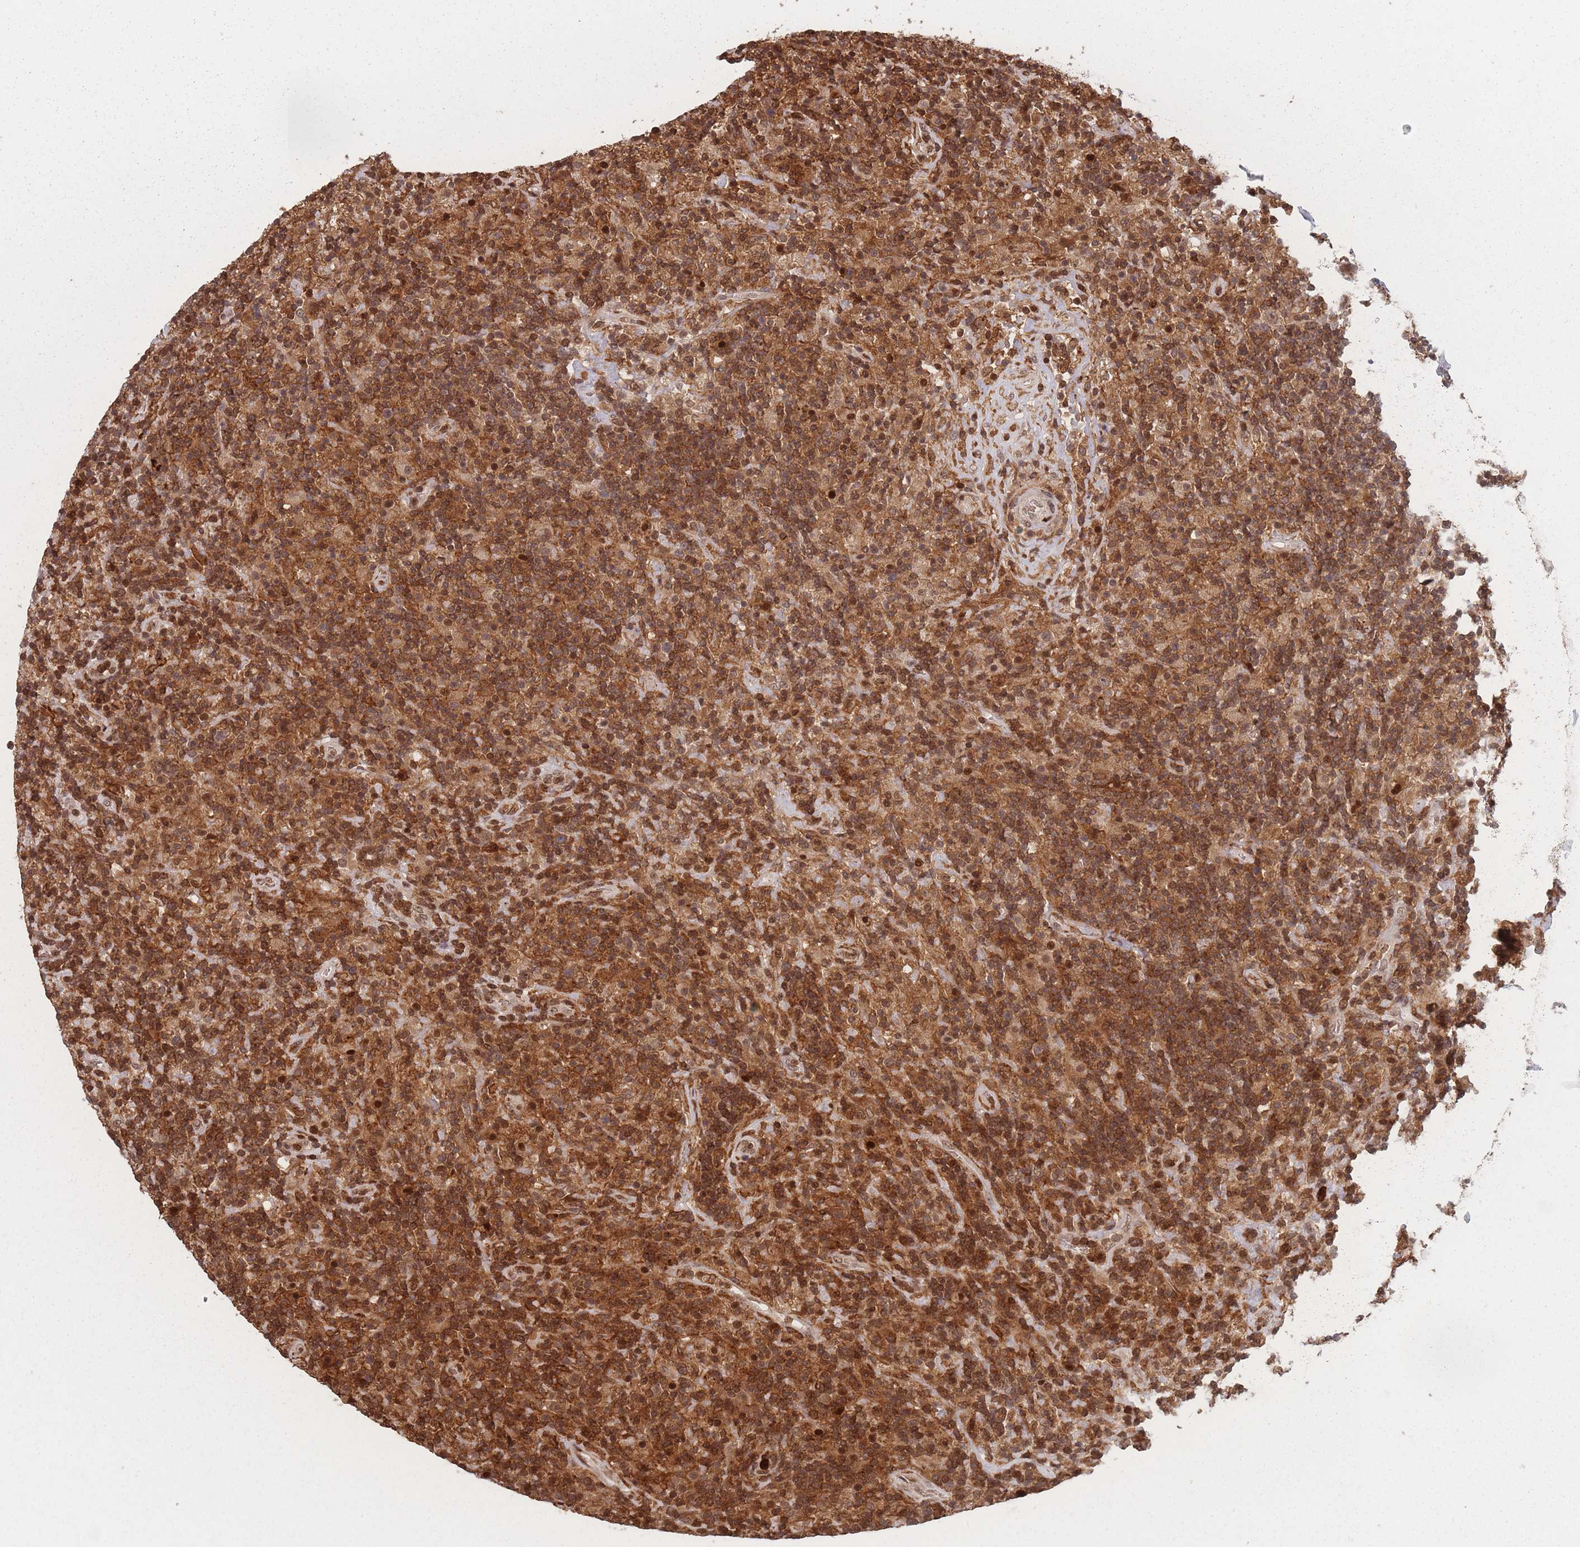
{"staining": {"intensity": "moderate", "quantity": ">75%", "location": "cytoplasmic/membranous,nuclear"}, "tissue": "lymphoma", "cell_type": "Tumor cells", "image_type": "cancer", "snomed": [{"axis": "morphology", "description": "Hodgkin's disease, NOS"}, {"axis": "topography", "description": "Lymph node"}], "caption": "Protein staining shows moderate cytoplasmic/membranous and nuclear positivity in about >75% of tumor cells in lymphoma. The staining is performed using DAB brown chromogen to label protein expression. The nuclei are counter-stained blue using hematoxylin.", "gene": "WDR55", "patient": {"sex": "male", "age": 70}}